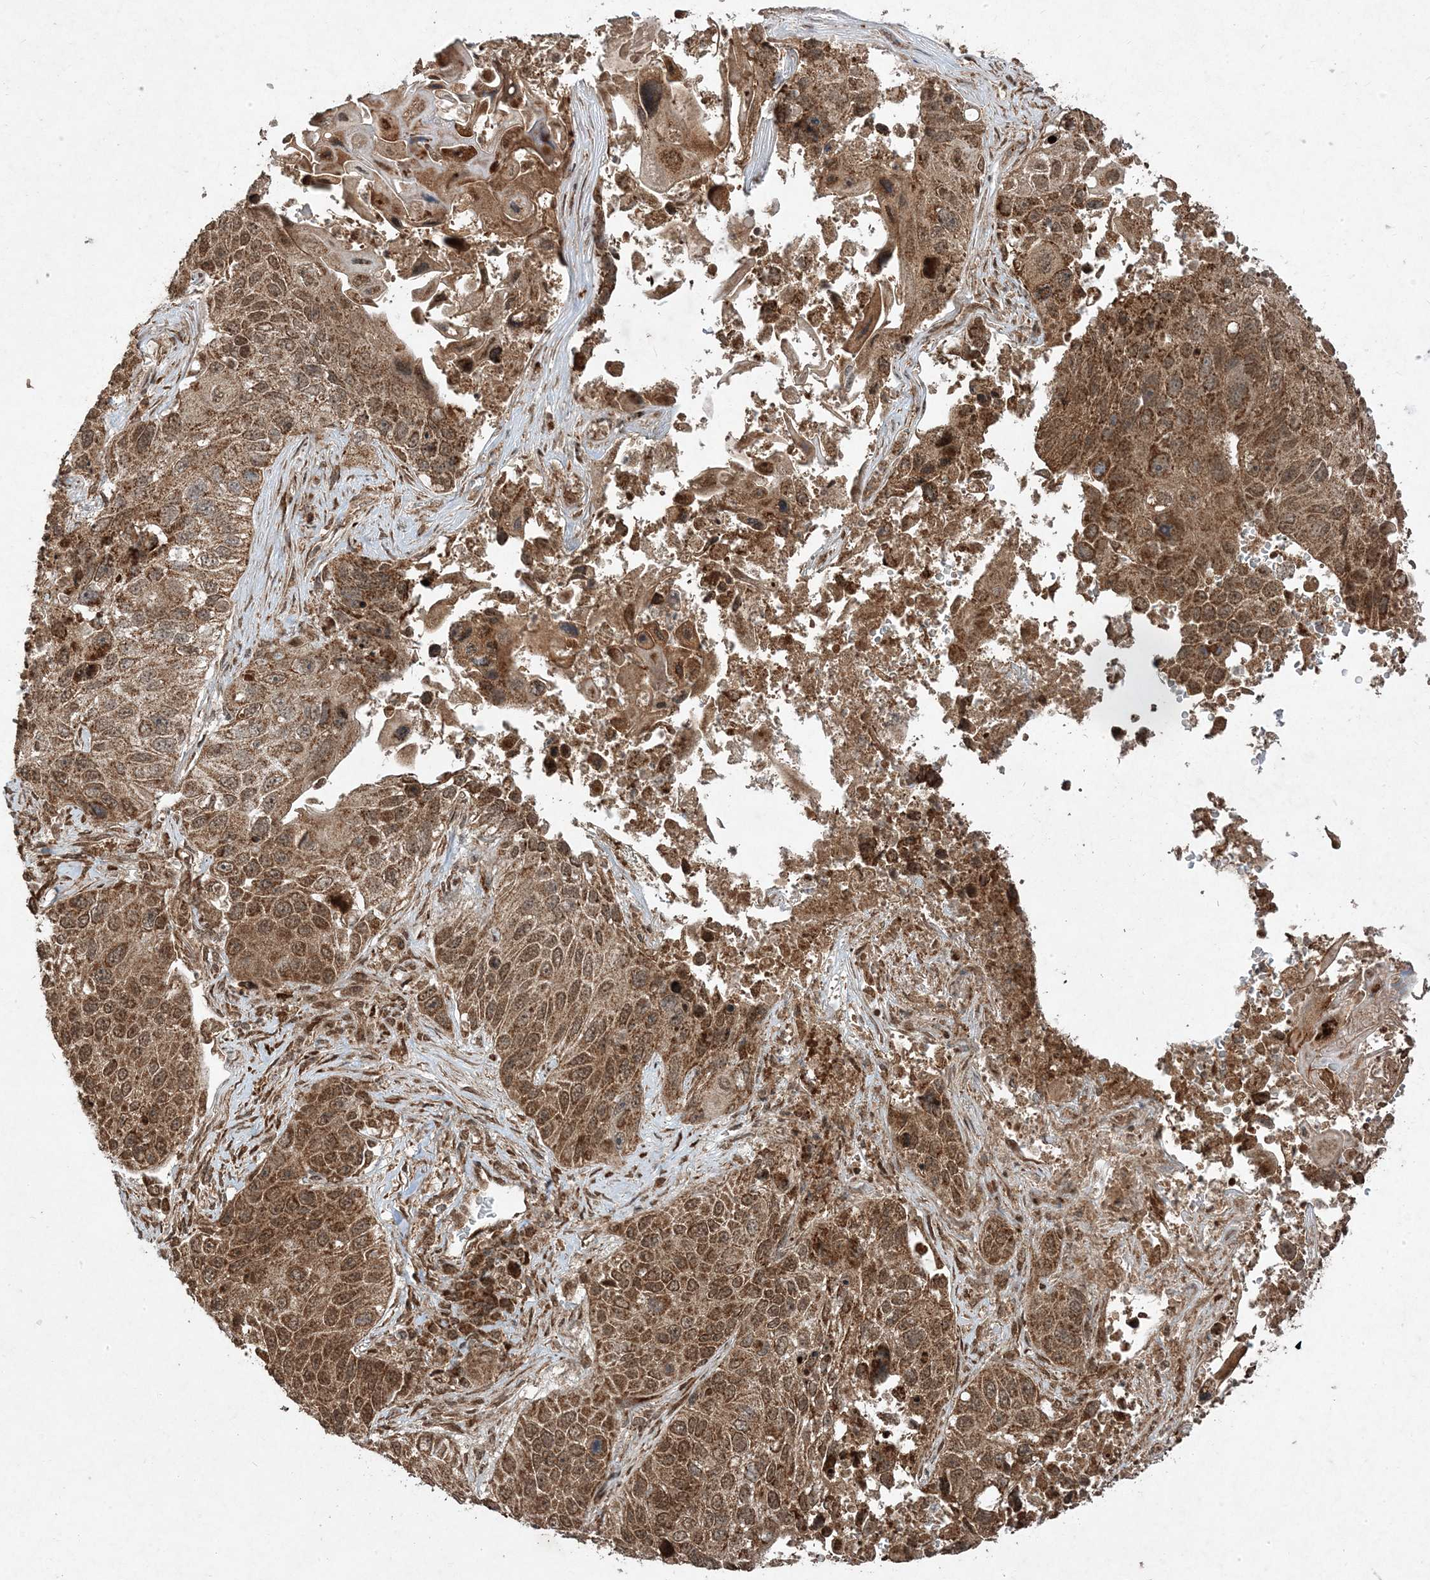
{"staining": {"intensity": "moderate", "quantity": ">75%", "location": "cytoplasmic/membranous,nuclear"}, "tissue": "lung cancer", "cell_type": "Tumor cells", "image_type": "cancer", "snomed": [{"axis": "morphology", "description": "Squamous cell carcinoma, NOS"}, {"axis": "topography", "description": "Lung"}], "caption": "Immunohistochemistry of lung squamous cell carcinoma exhibits medium levels of moderate cytoplasmic/membranous and nuclear staining in about >75% of tumor cells.", "gene": "PLEKHM2", "patient": {"sex": "male", "age": 61}}